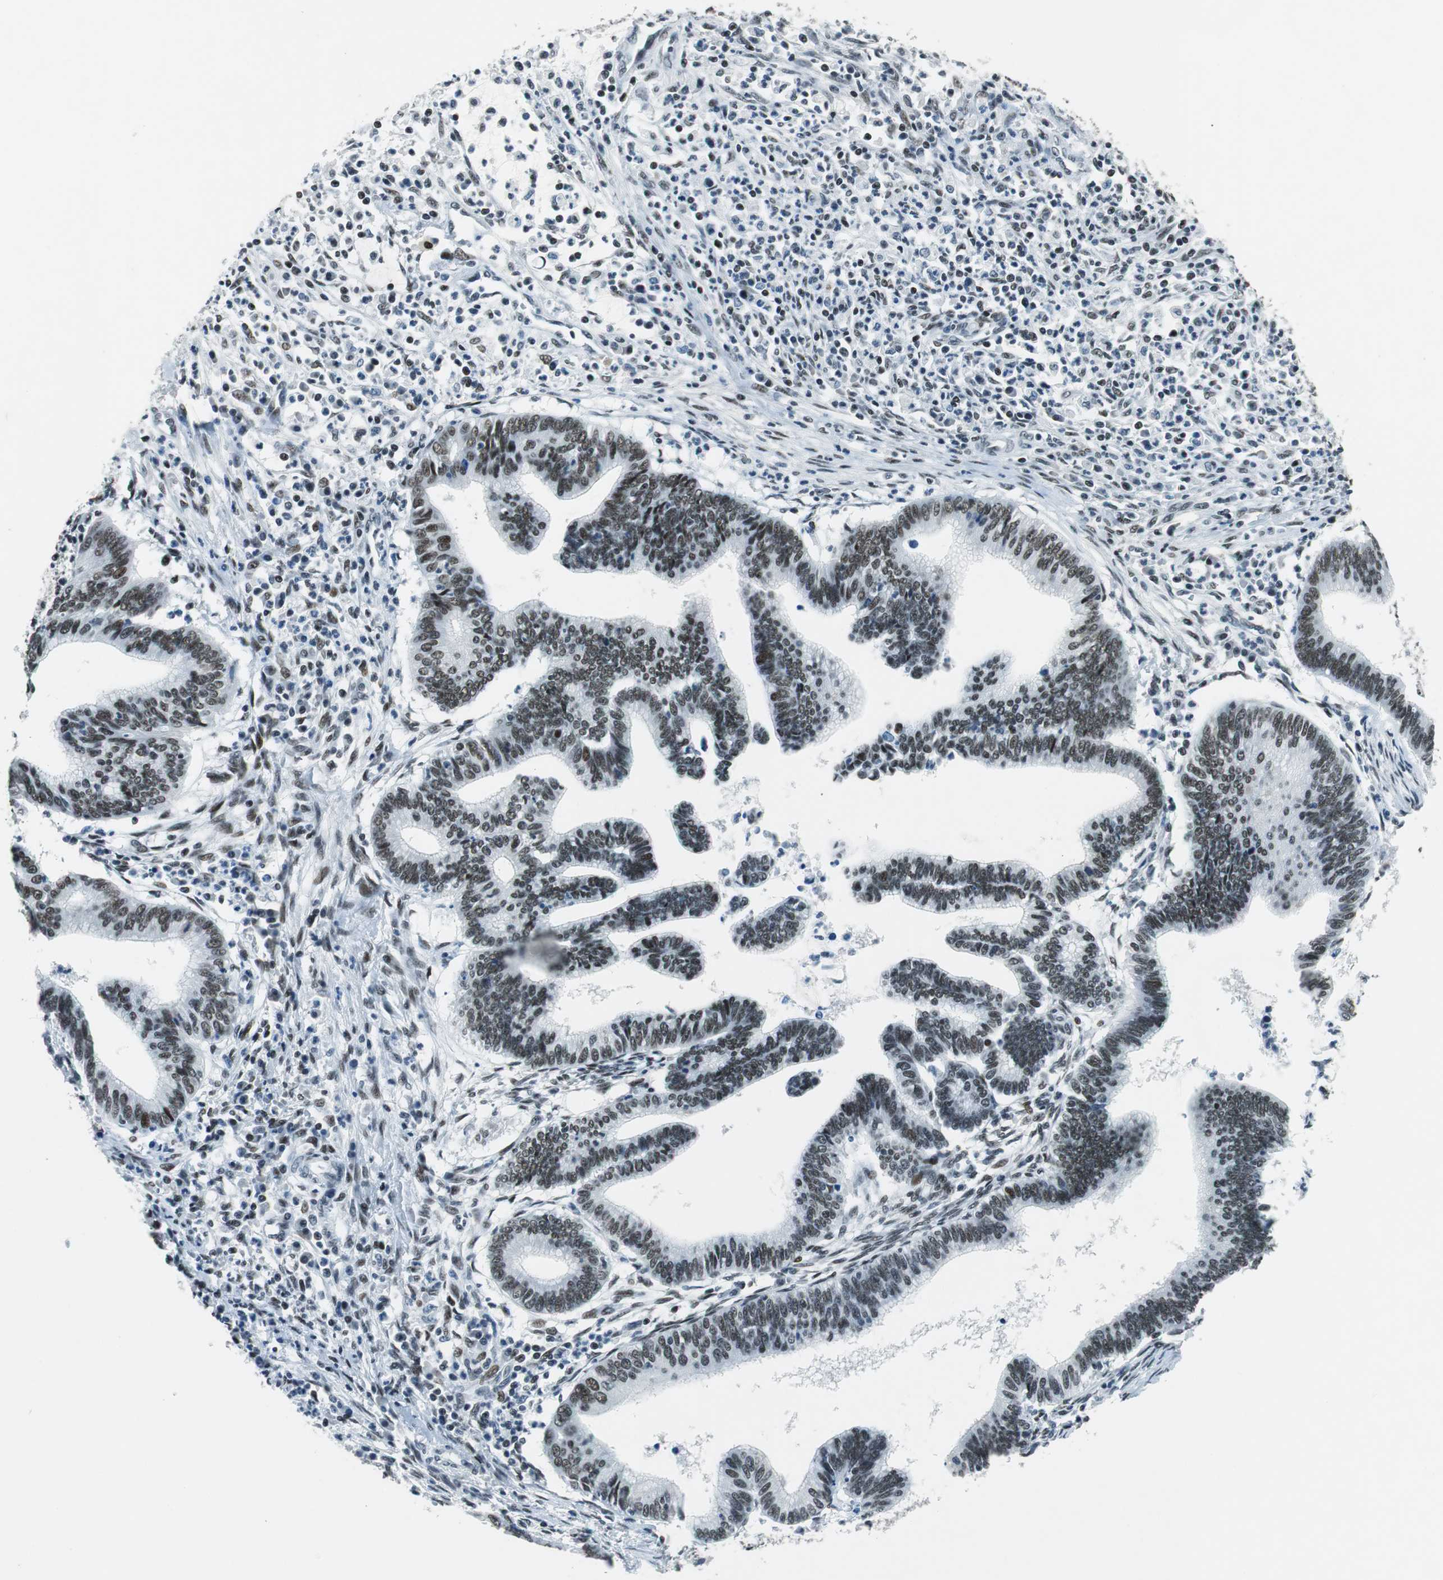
{"staining": {"intensity": "weak", "quantity": "<25%", "location": "nuclear"}, "tissue": "cervical cancer", "cell_type": "Tumor cells", "image_type": "cancer", "snomed": [{"axis": "morphology", "description": "Adenocarcinoma, NOS"}, {"axis": "topography", "description": "Cervix"}], "caption": "High magnification brightfield microscopy of cervical adenocarcinoma stained with DAB (3,3'-diaminobenzidine) (brown) and counterstained with hematoxylin (blue): tumor cells show no significant expression. (Brightfield microscopy of DAB immunohistochemistry (IHC) at high magnification).", "gene": "HDAC3", "patient": {"sex": "female", "age": 36}}